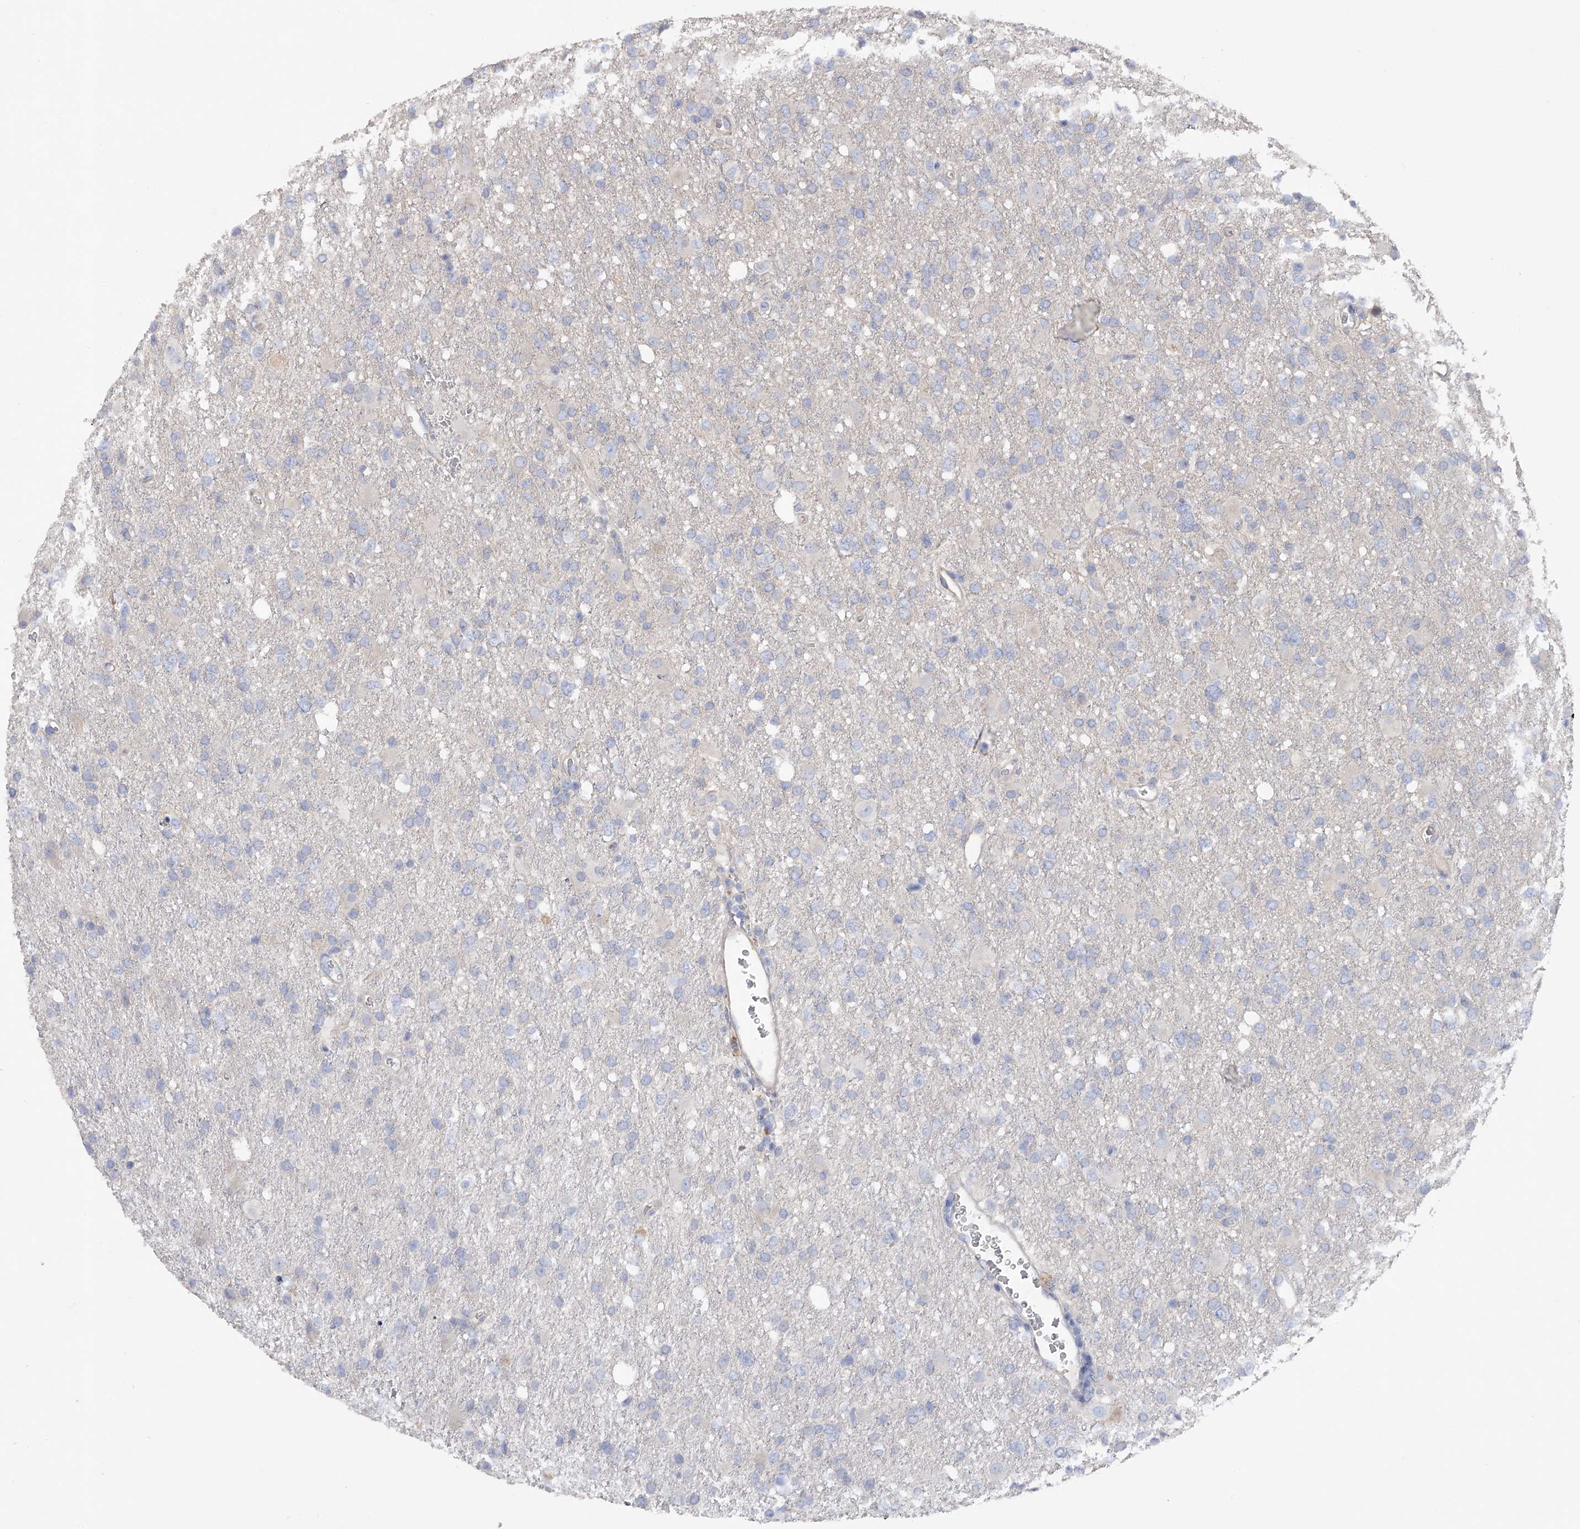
{"staining": {"intensity": "negative", "quantity": "none", "location": "none"}, "tissue": "glioma", "cell_type": "Tumor cells", "image_type": "cancer", "snomed": [{"axis": "morphology", "description": "Glioma, malignant, High grade"}, {"axis": "topography", "description": "Brain"}], "caption": "Image shows no significant protein expression in tumor cells of glioma.", "gene": "RWDD2A", "patient": {"sex": "female", "age": 57}}